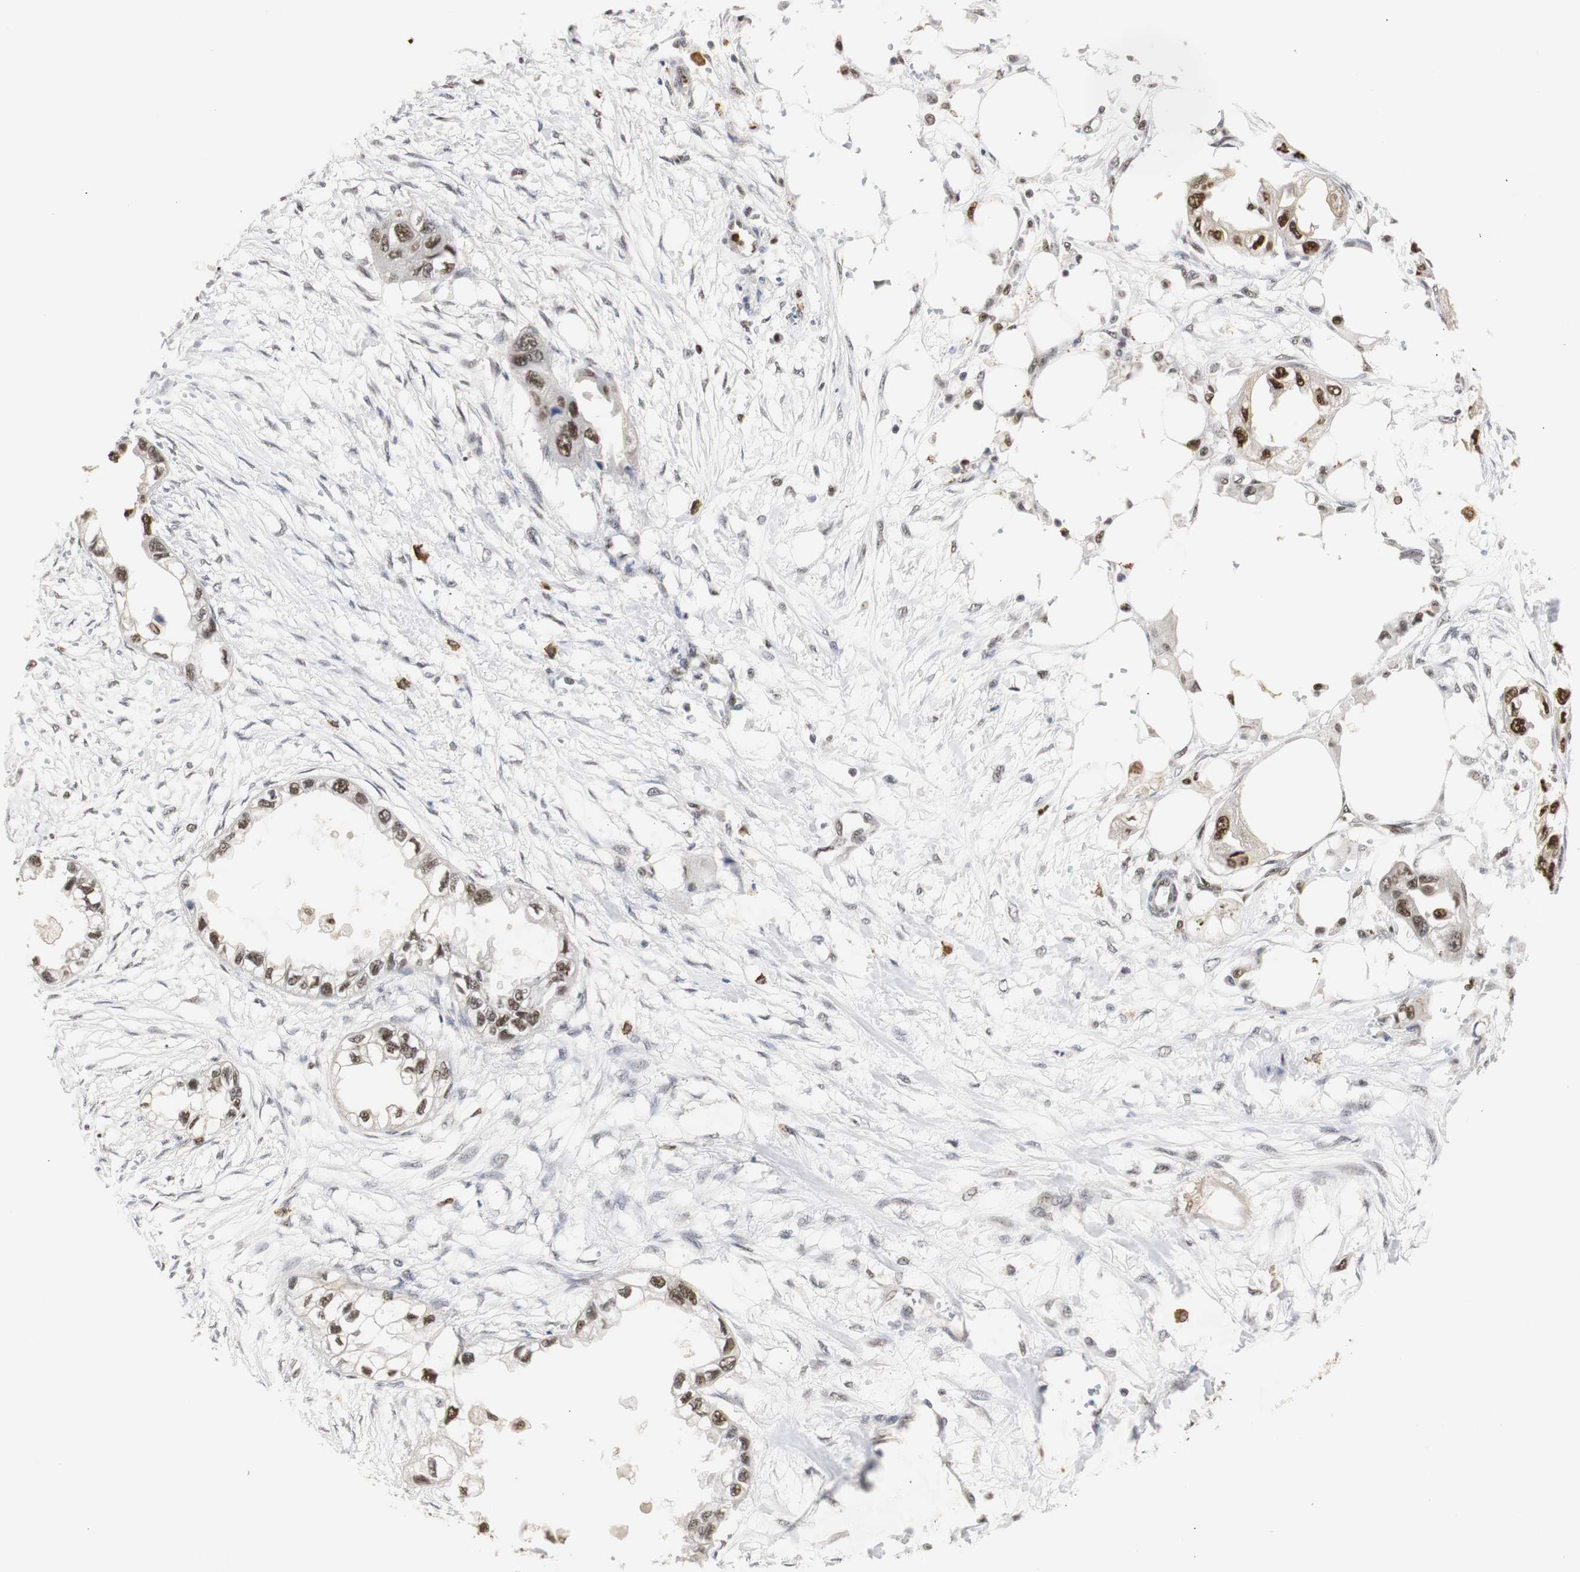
{"staining": {"intensity": "strong", "quantity": ">75%", "location": "nuclear"}, "tissue": "endometrial cancer", "cell_type": "Tumor cells", "image_type": "cancer", "snomed": [{"axis": "morphology", "description": "Adenocarcinoma, NOS"}, {"axis": "topography", "description": "Endometrium"}], "caption": "Endometrial cancer stained with DAB (3,3'-diaminobenzidine) immunohistochemistry (IHC) reveals high levels of strong nuclear positivity in about >75% of tumor cells.", "gene": "ZFC3H1", "patient": {"sex": "female", "age": 67}}